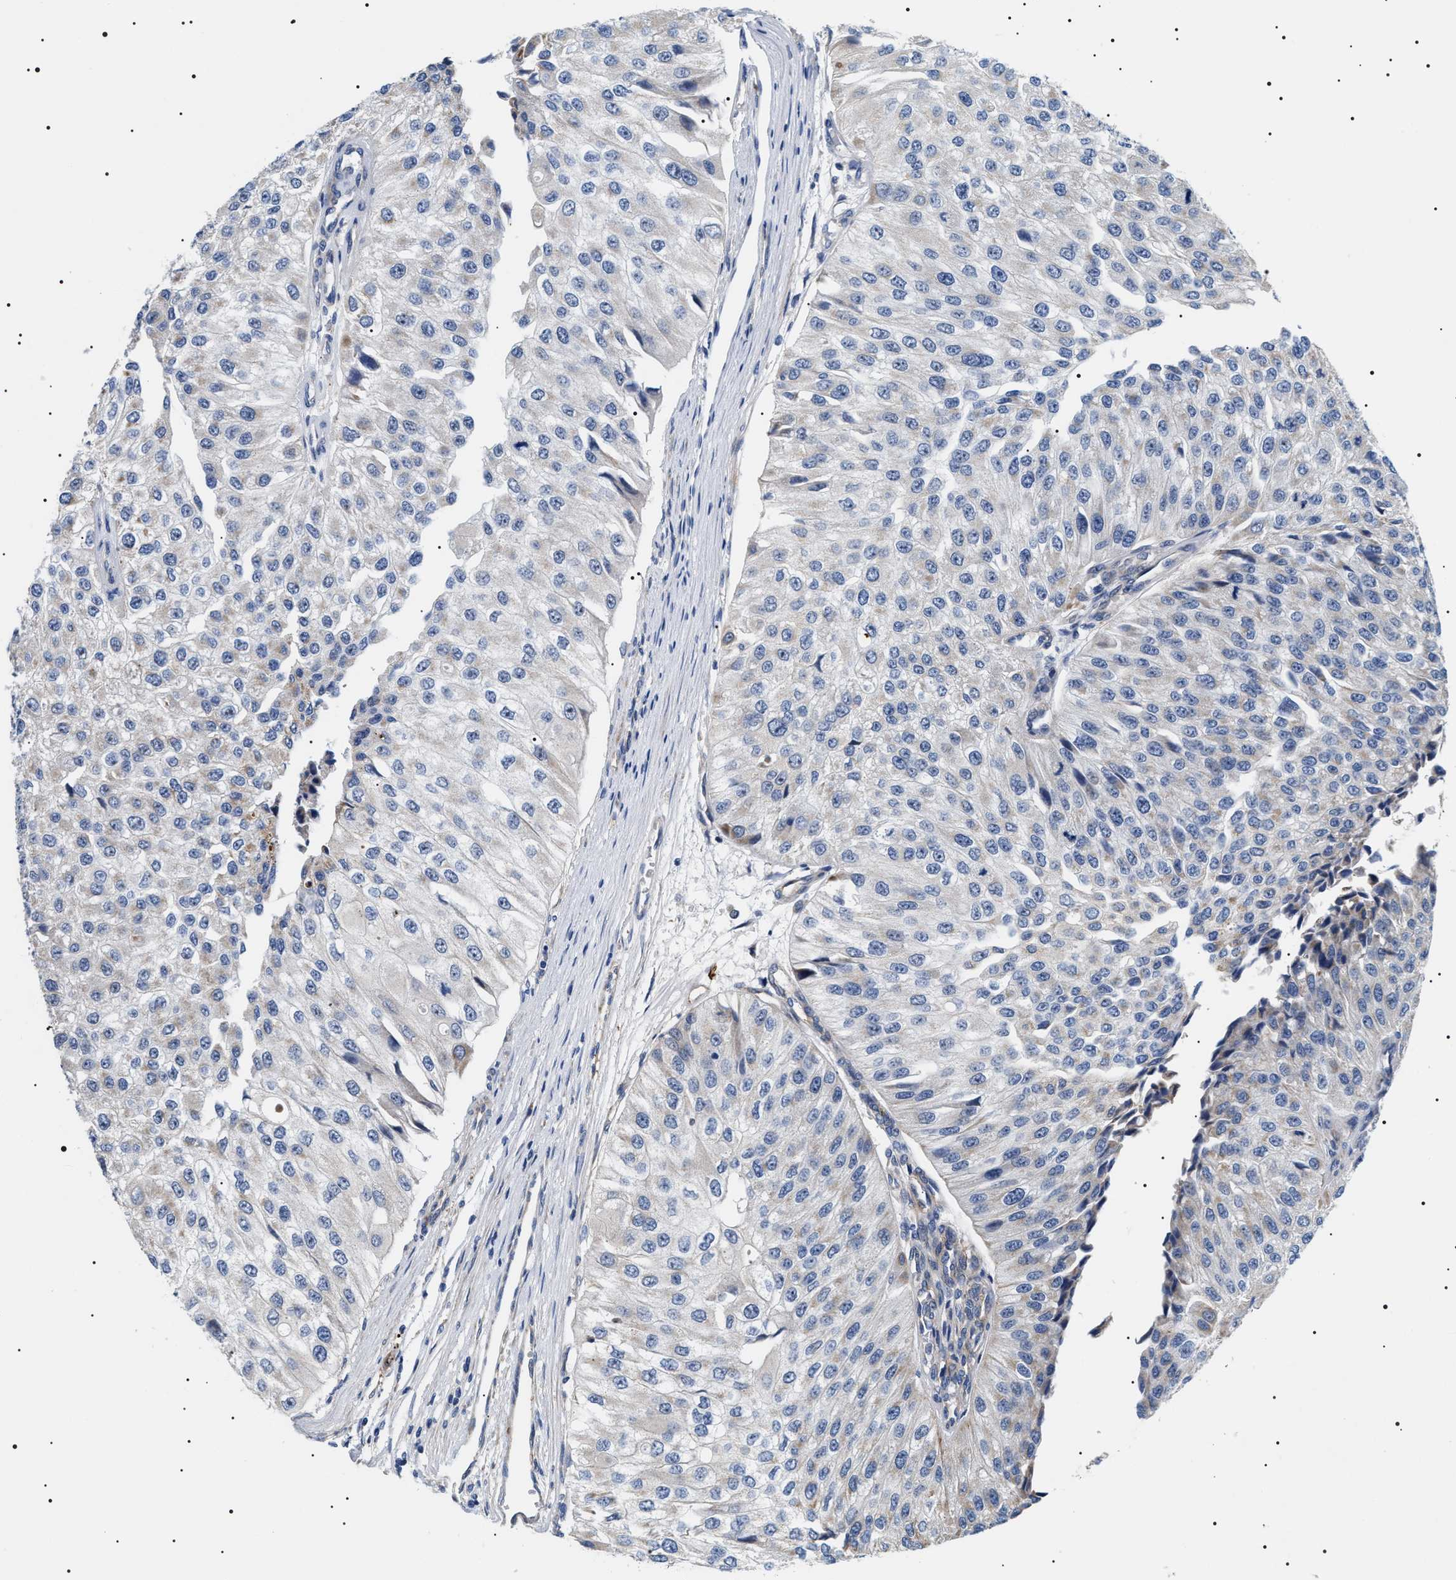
{"staining": {"intensity": "negative", "quantity": "none", "location": "none"}, "tissue": "urothelial cancer", "cell_type": "Tumor cells", "image_type": "cancer", "snomed": [{"axis": "morphology", "description": "Urothelial carcinoma, High grade"}, {"axis": "topography", "description": "Kidney"}, {"axis": "topography", "description": "Urinary bladder"}], "caption": "This is an immunohistochemistry photomicrograph of human high-grade urothelial carcinoma. There is no staining in tumor cells.", "gene": "TMEM222", "patient": {"sex": "male", "age": 77}}